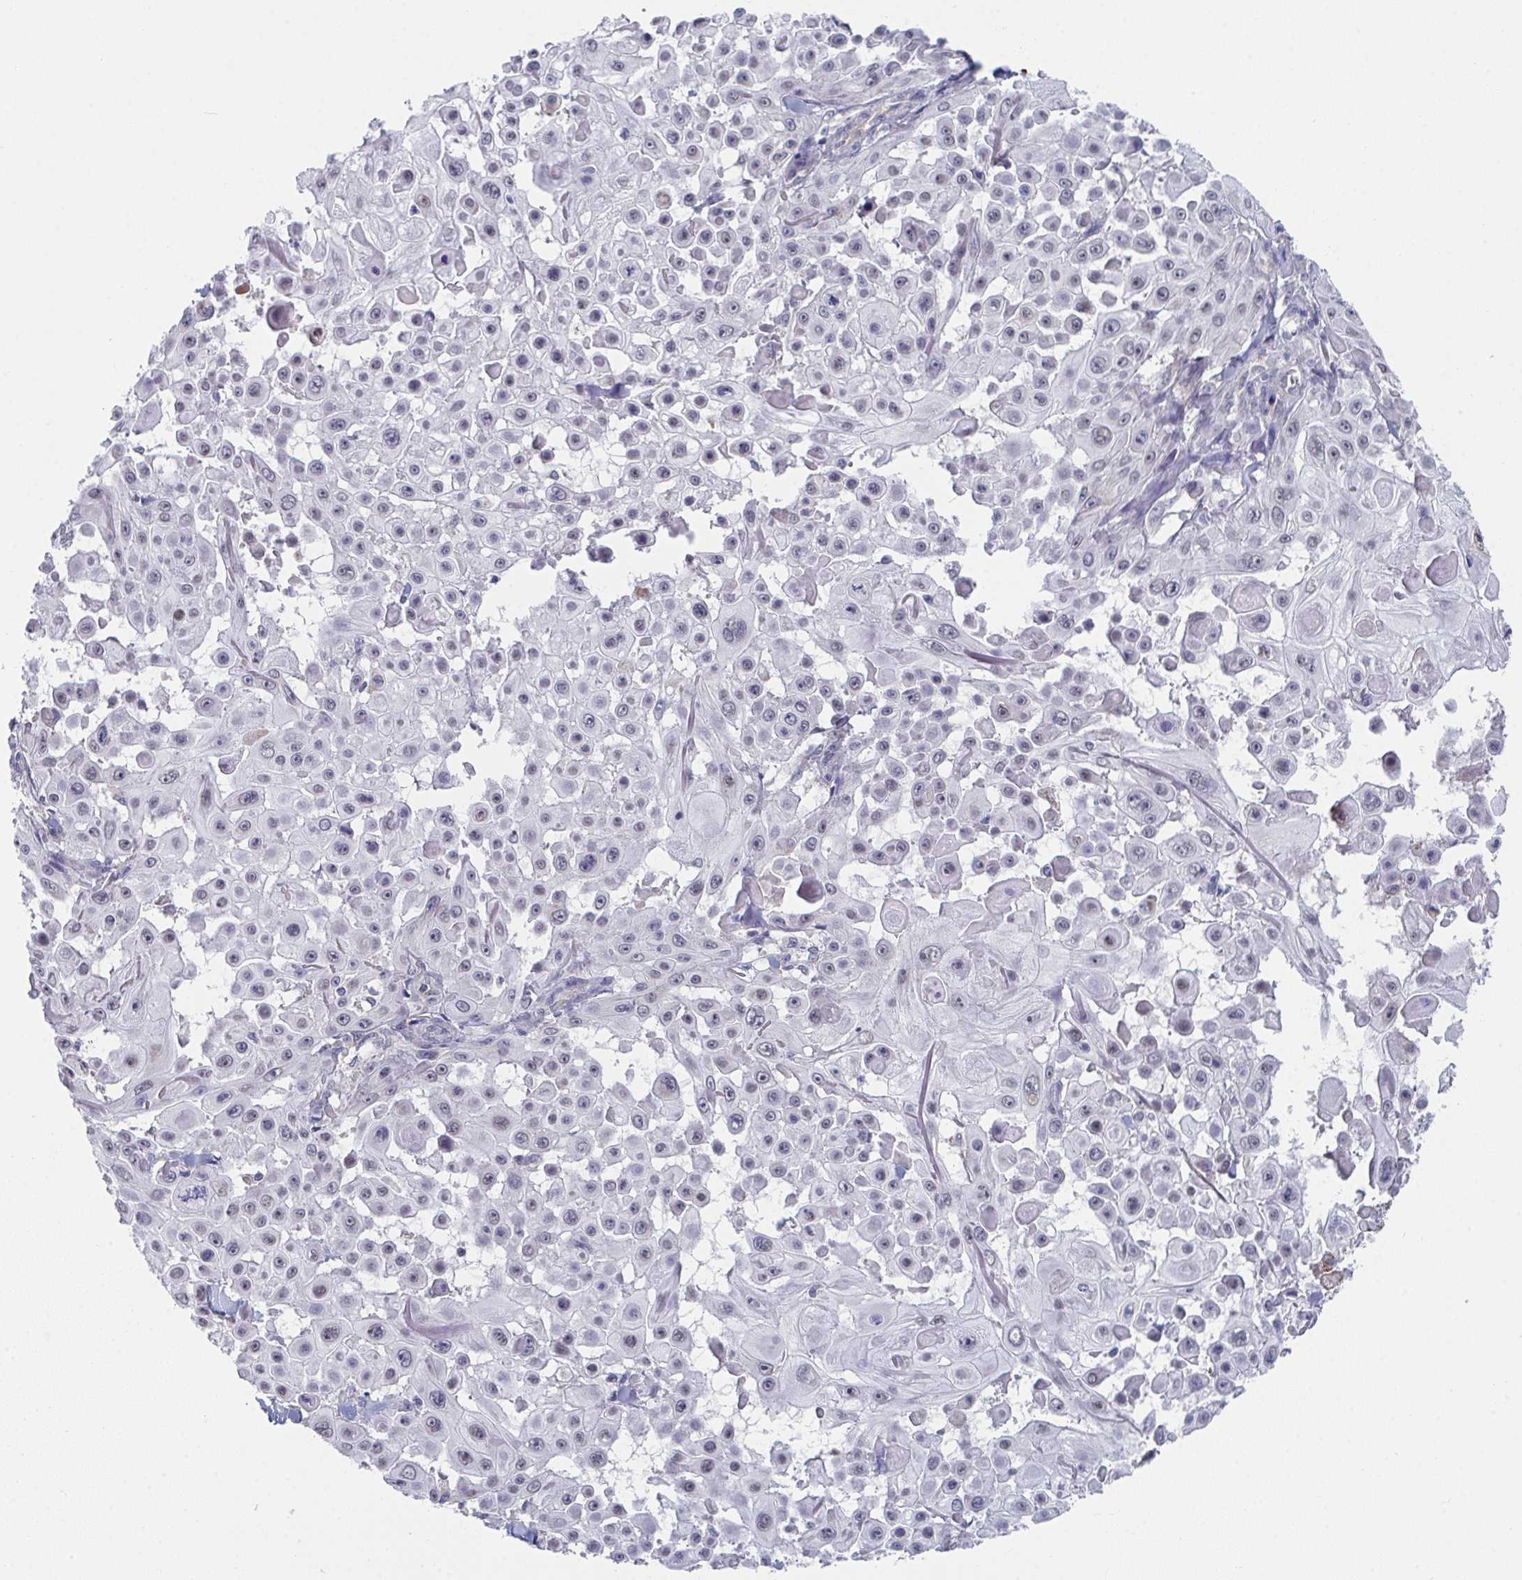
{"staining": {"intensity": "negative", "quantity": "none", "location": "none"}, "tissue": "skin cancer", "cell_type": "Tumor cells", "image_type": "cancer", "snomed": [{"axis": "morphology", "description": "Squamous cell carcinoma, NOS"}, {"axis": "topography", "description": "Skin"}], "caption": "Tumor cells show no significant protein staining in skin squamous cell carcinoma.", "gene": "VWDE", "patient": {"sex": "male", "age": 91}}